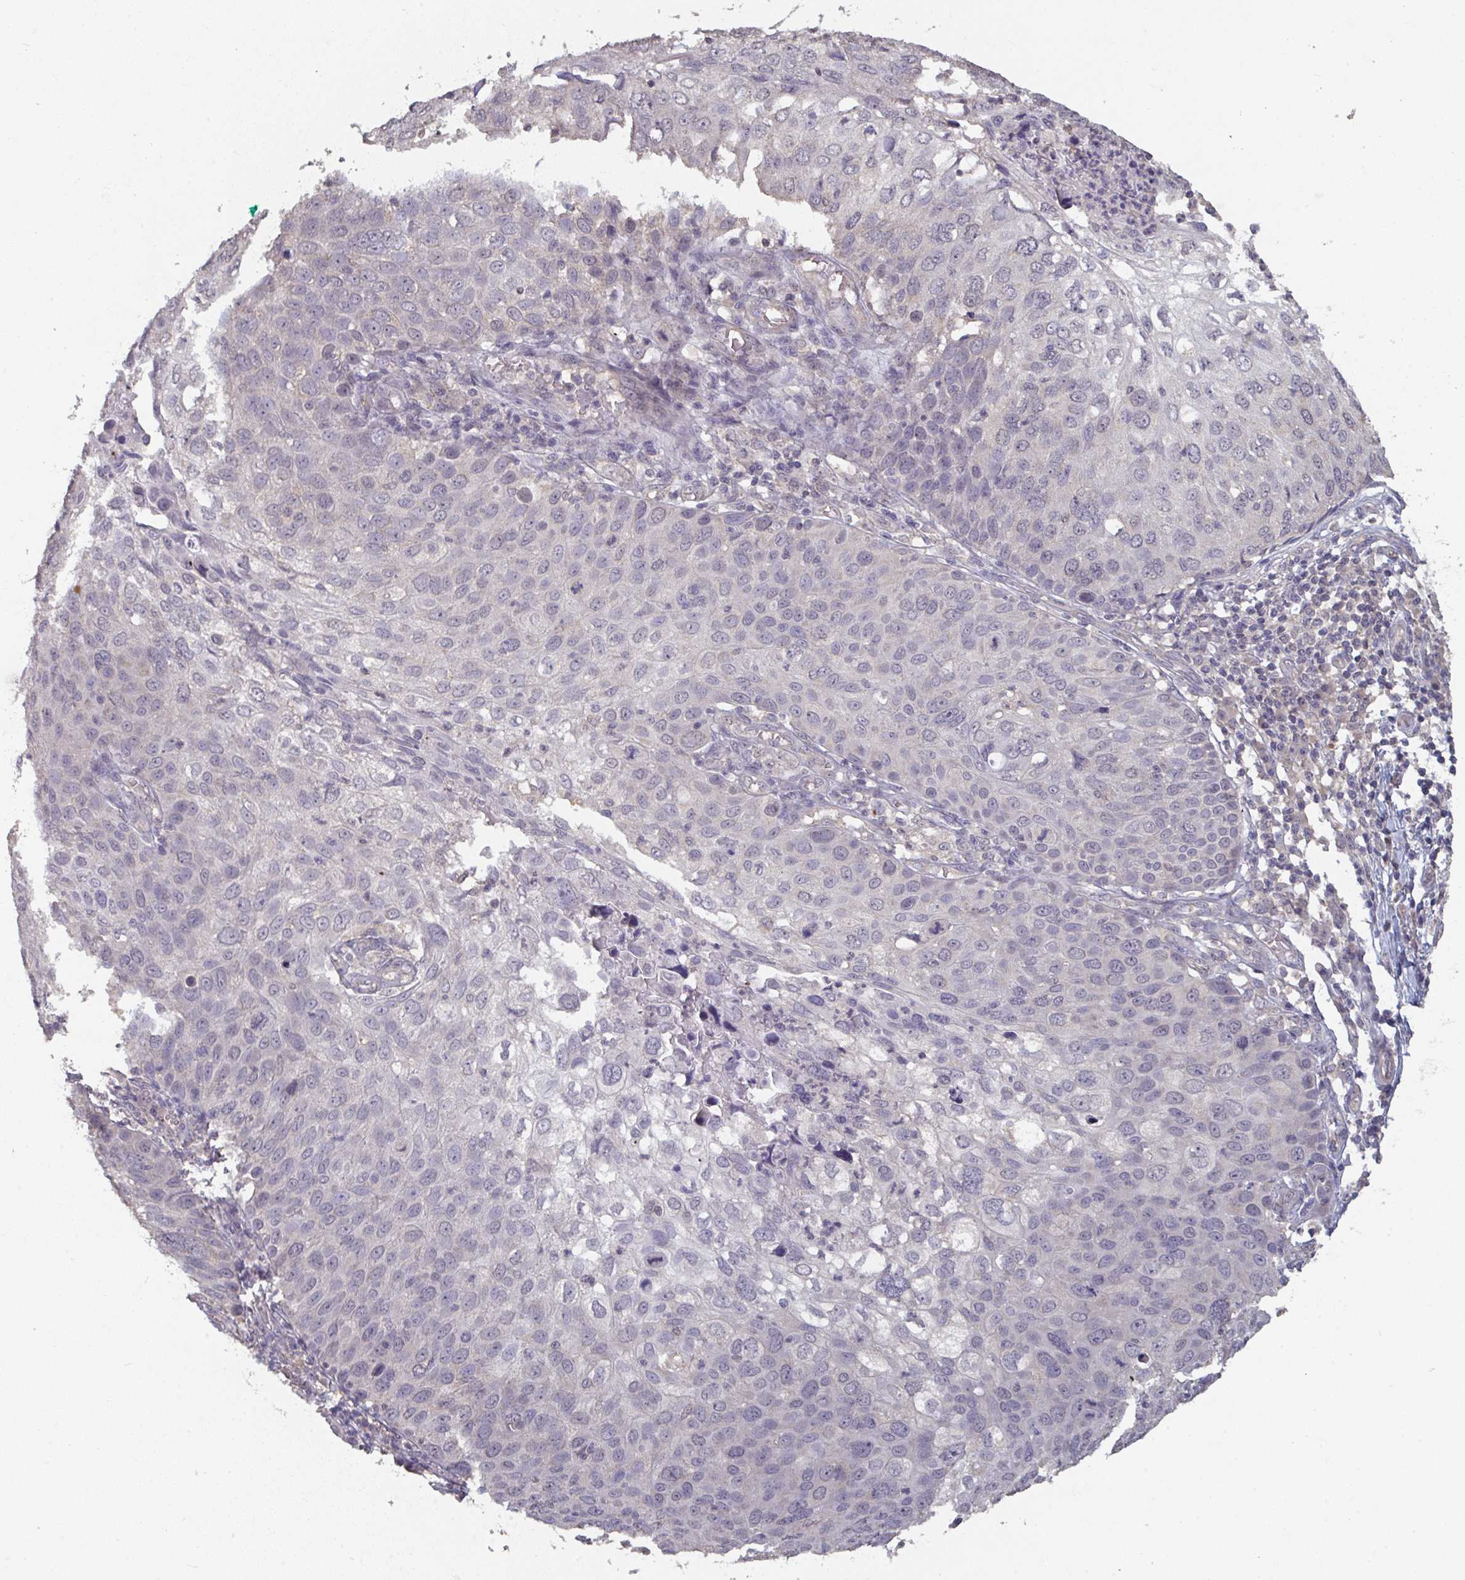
{"staining": {"intensity": "weak", "quantity": "<25%", "location": "cytoplasmic/membranous"}, "tissue": "skin cancer", "cell_type": "Tumor cells", "image_type": "cancer", "snomed": [{"axis": "morphology", "description": "Squamous cell carcinoma, NOS"}, {"axis": "topography", "description": "Skin"}], "caption": "This is an IHC image of skin squamous cell carcinoma. There is no expression in tumor cells.", "gene": "LIX1", "patient": {"sex": "male", "age": 87}}